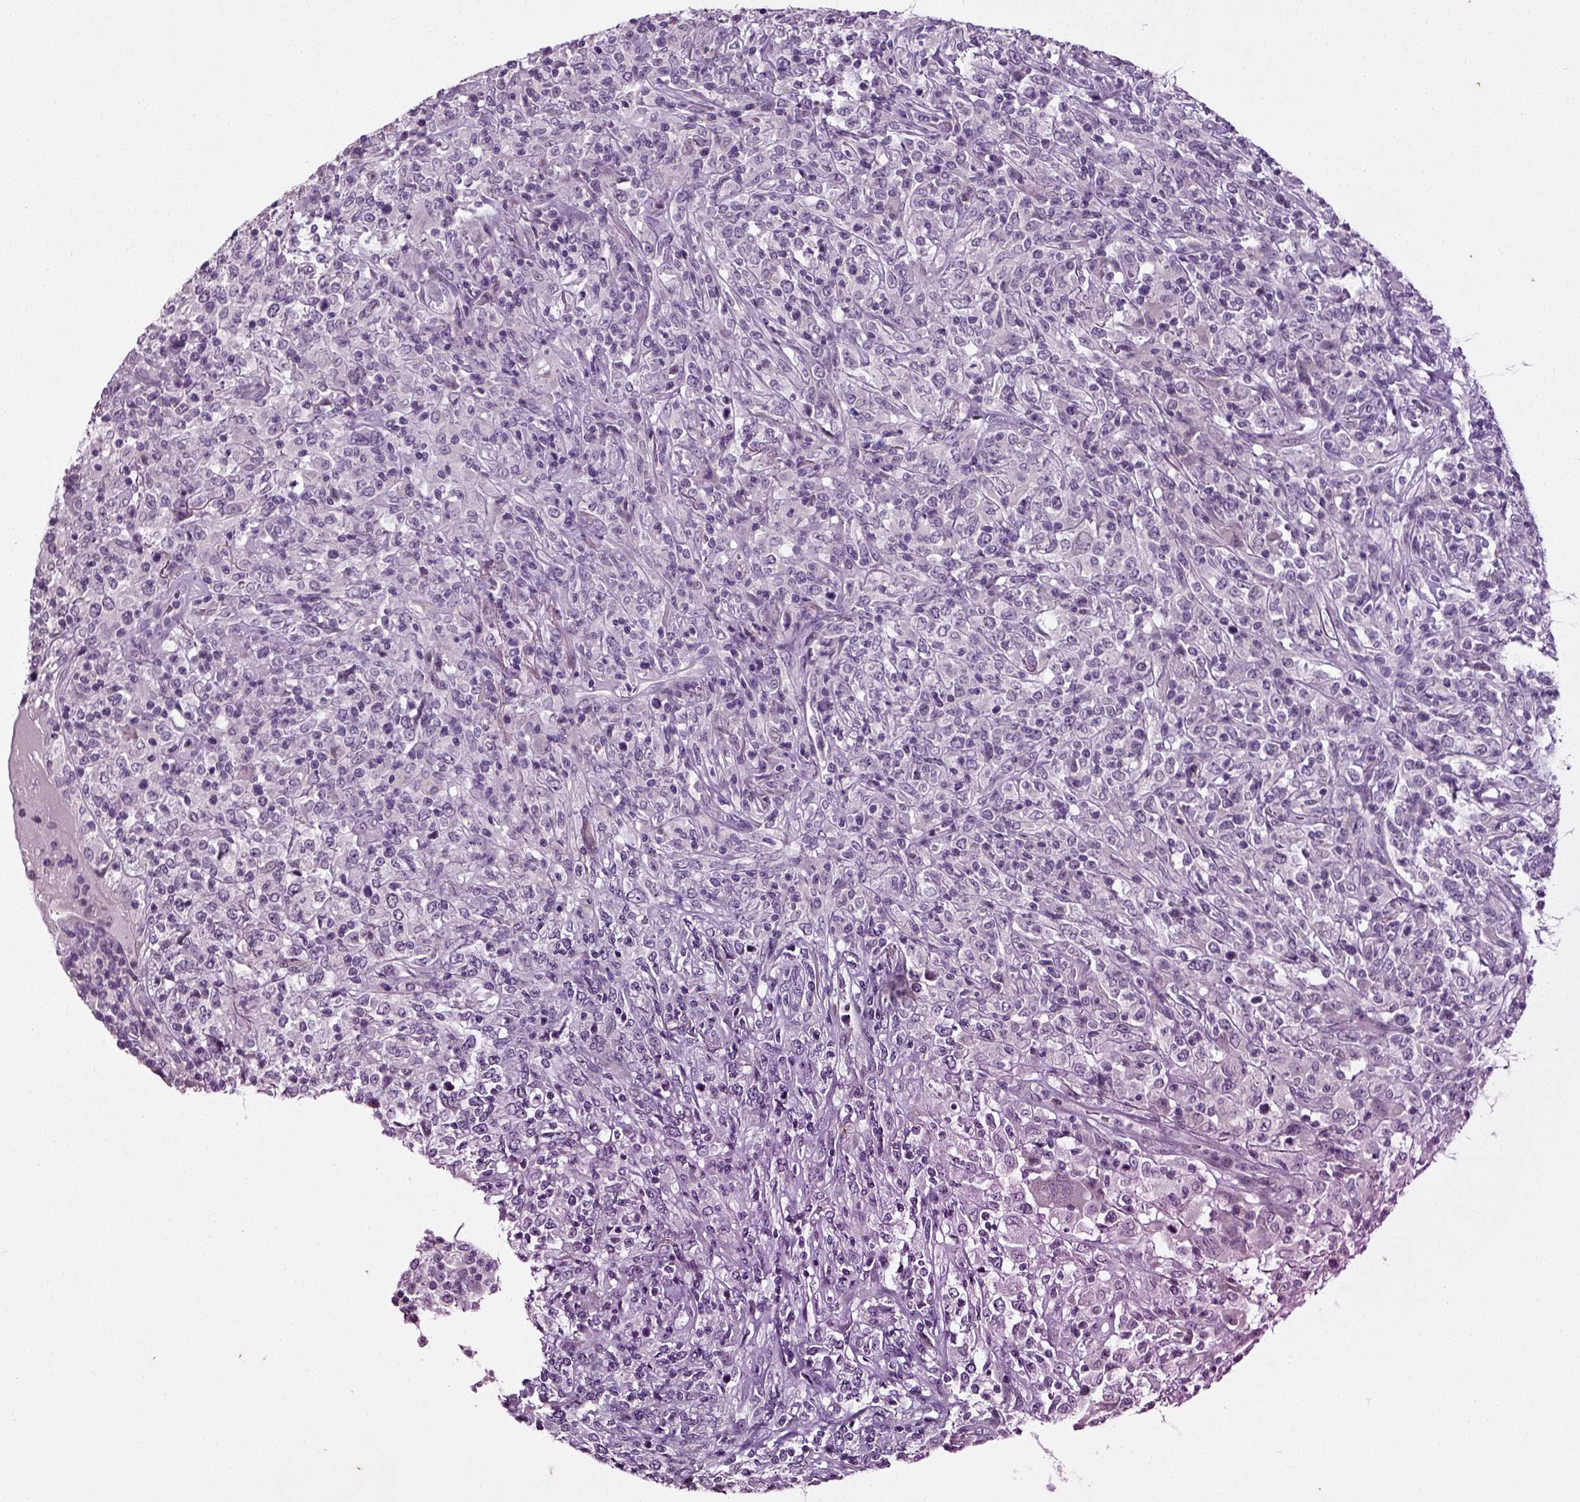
{"staining": {"intensity": "negative", "quantity": "none", "location": "none"}, "tissue": "lymphoma", "cell_type": "Tumor cells", "image_type": "cancer", "snomed": [{"axis": "morphology", "description": "Malignant lymphoma, non-Hodgkin's type, High grade"}, {"axis": "topography", "description": "Lung"}], "caption": "Immunohistochemistry (IHC) image of neoplastic tissue: high-grade malignant lymphoma, non-Hodgkin's type stained with DAB reveals no significant protein positivity in tumor cells. Brightfield microscopy of immunohistochemistry stained with DAB (3,3'-diaminobenzidine) (brown) and hematoxylin (blue), captured at high magnification.", "gene": "SYNGAP1", "patient": {"sex": "male", "age": 79}}